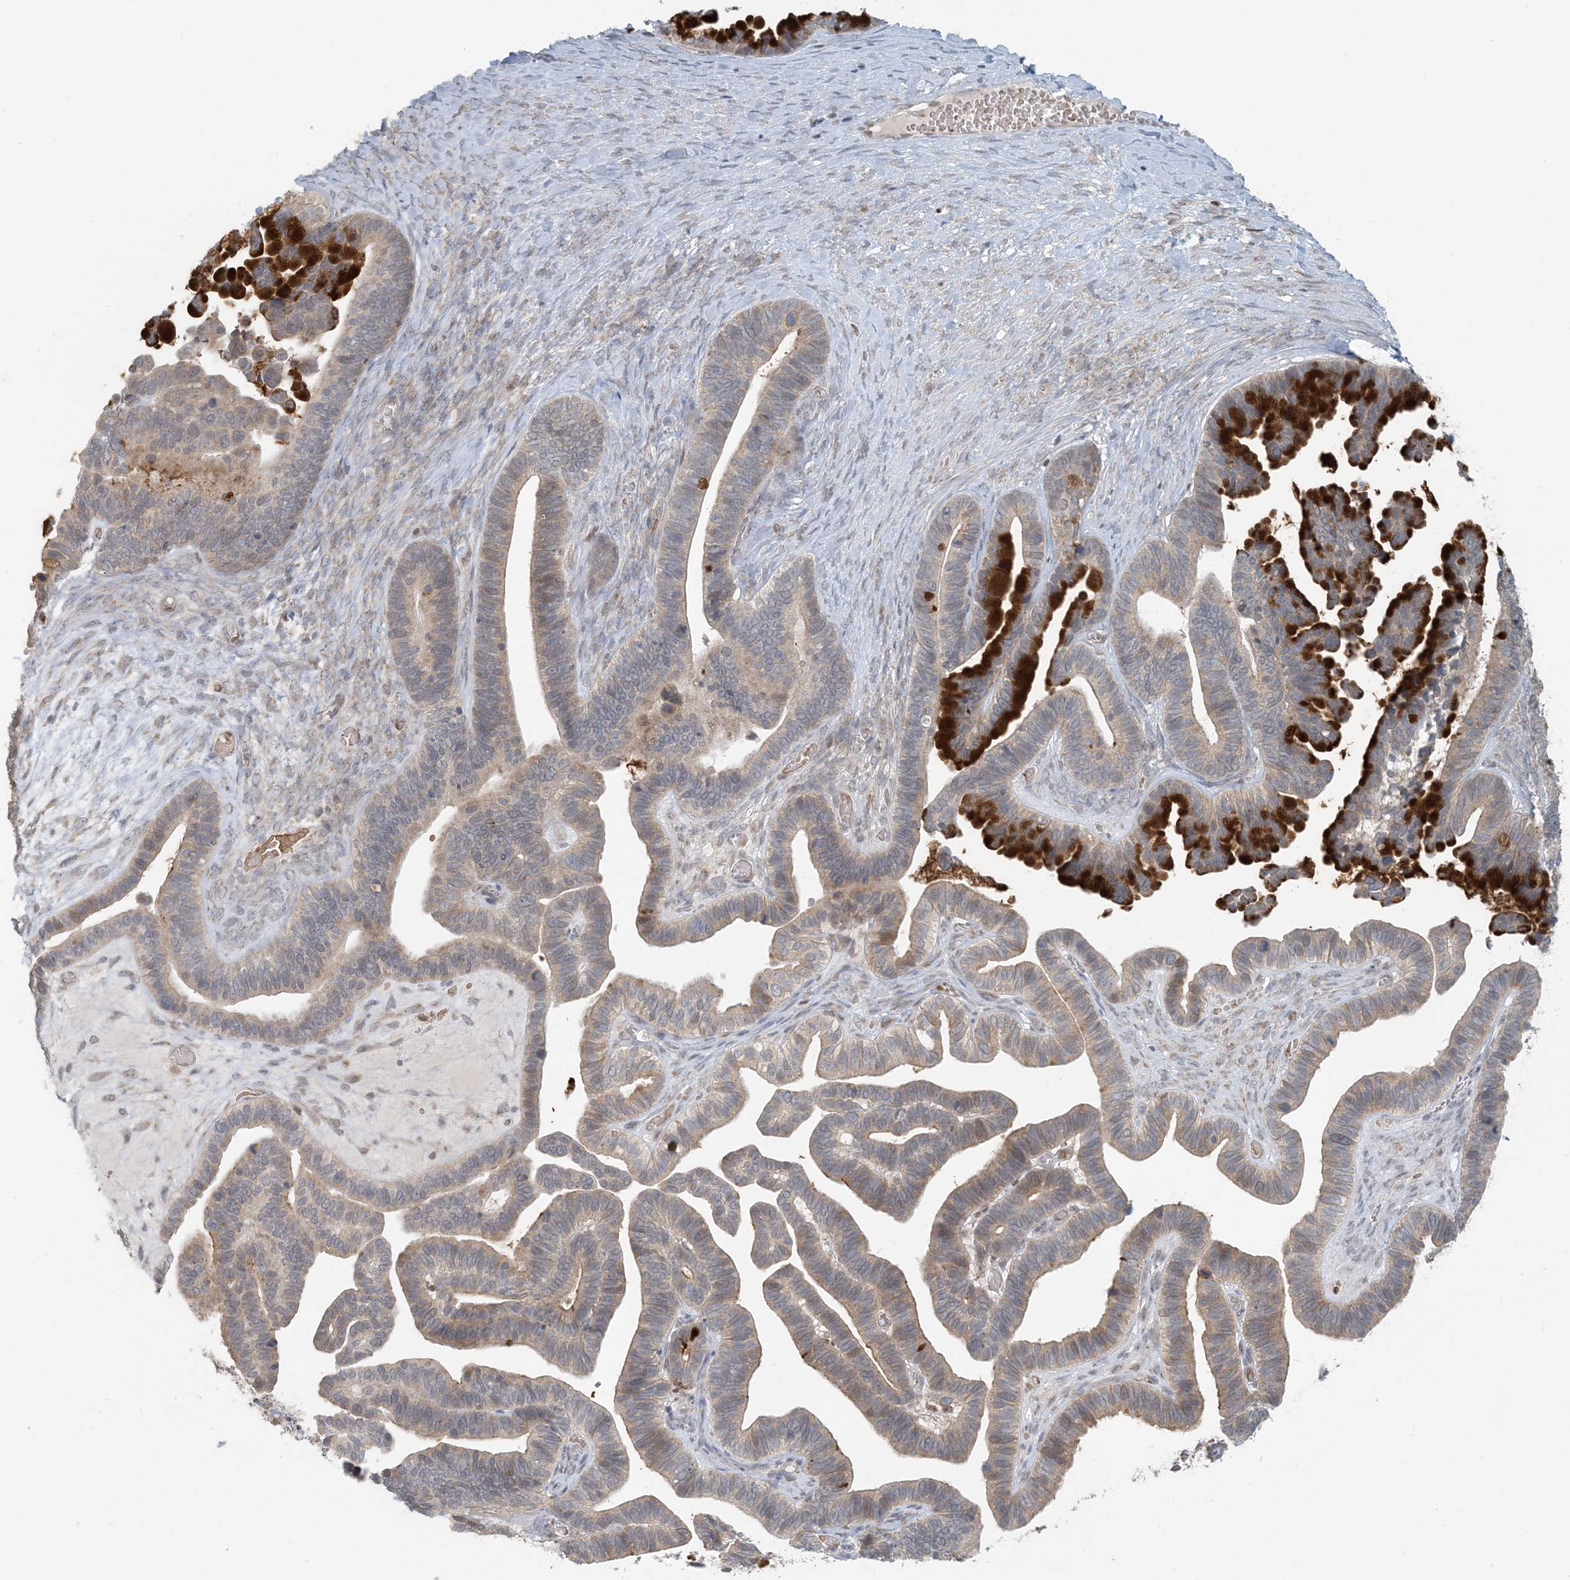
{"staining": {"intensity": "strong", "quantity": "<25%", "location": "cytoplasmic/membranous"}, "tissue": "ovarian cancer", "cell_type": "Tumor cells", "image_type": "cancer", "snomed": [{"axis": "morphology", "description": "Cystadenocarcinoma, serous, NOS"}, {"axis": "topography", "description": "Ovary"}], "caption": "There is medium levels of strong cytoplasmic/membranous expression in tumor cells of serous cystadenocarcinoma (ovarian), as demonstrated by immunohistochemical staining (brown color).", "gene": "CTDNEP1", "patient": {"sex": "female", "age": 56}}